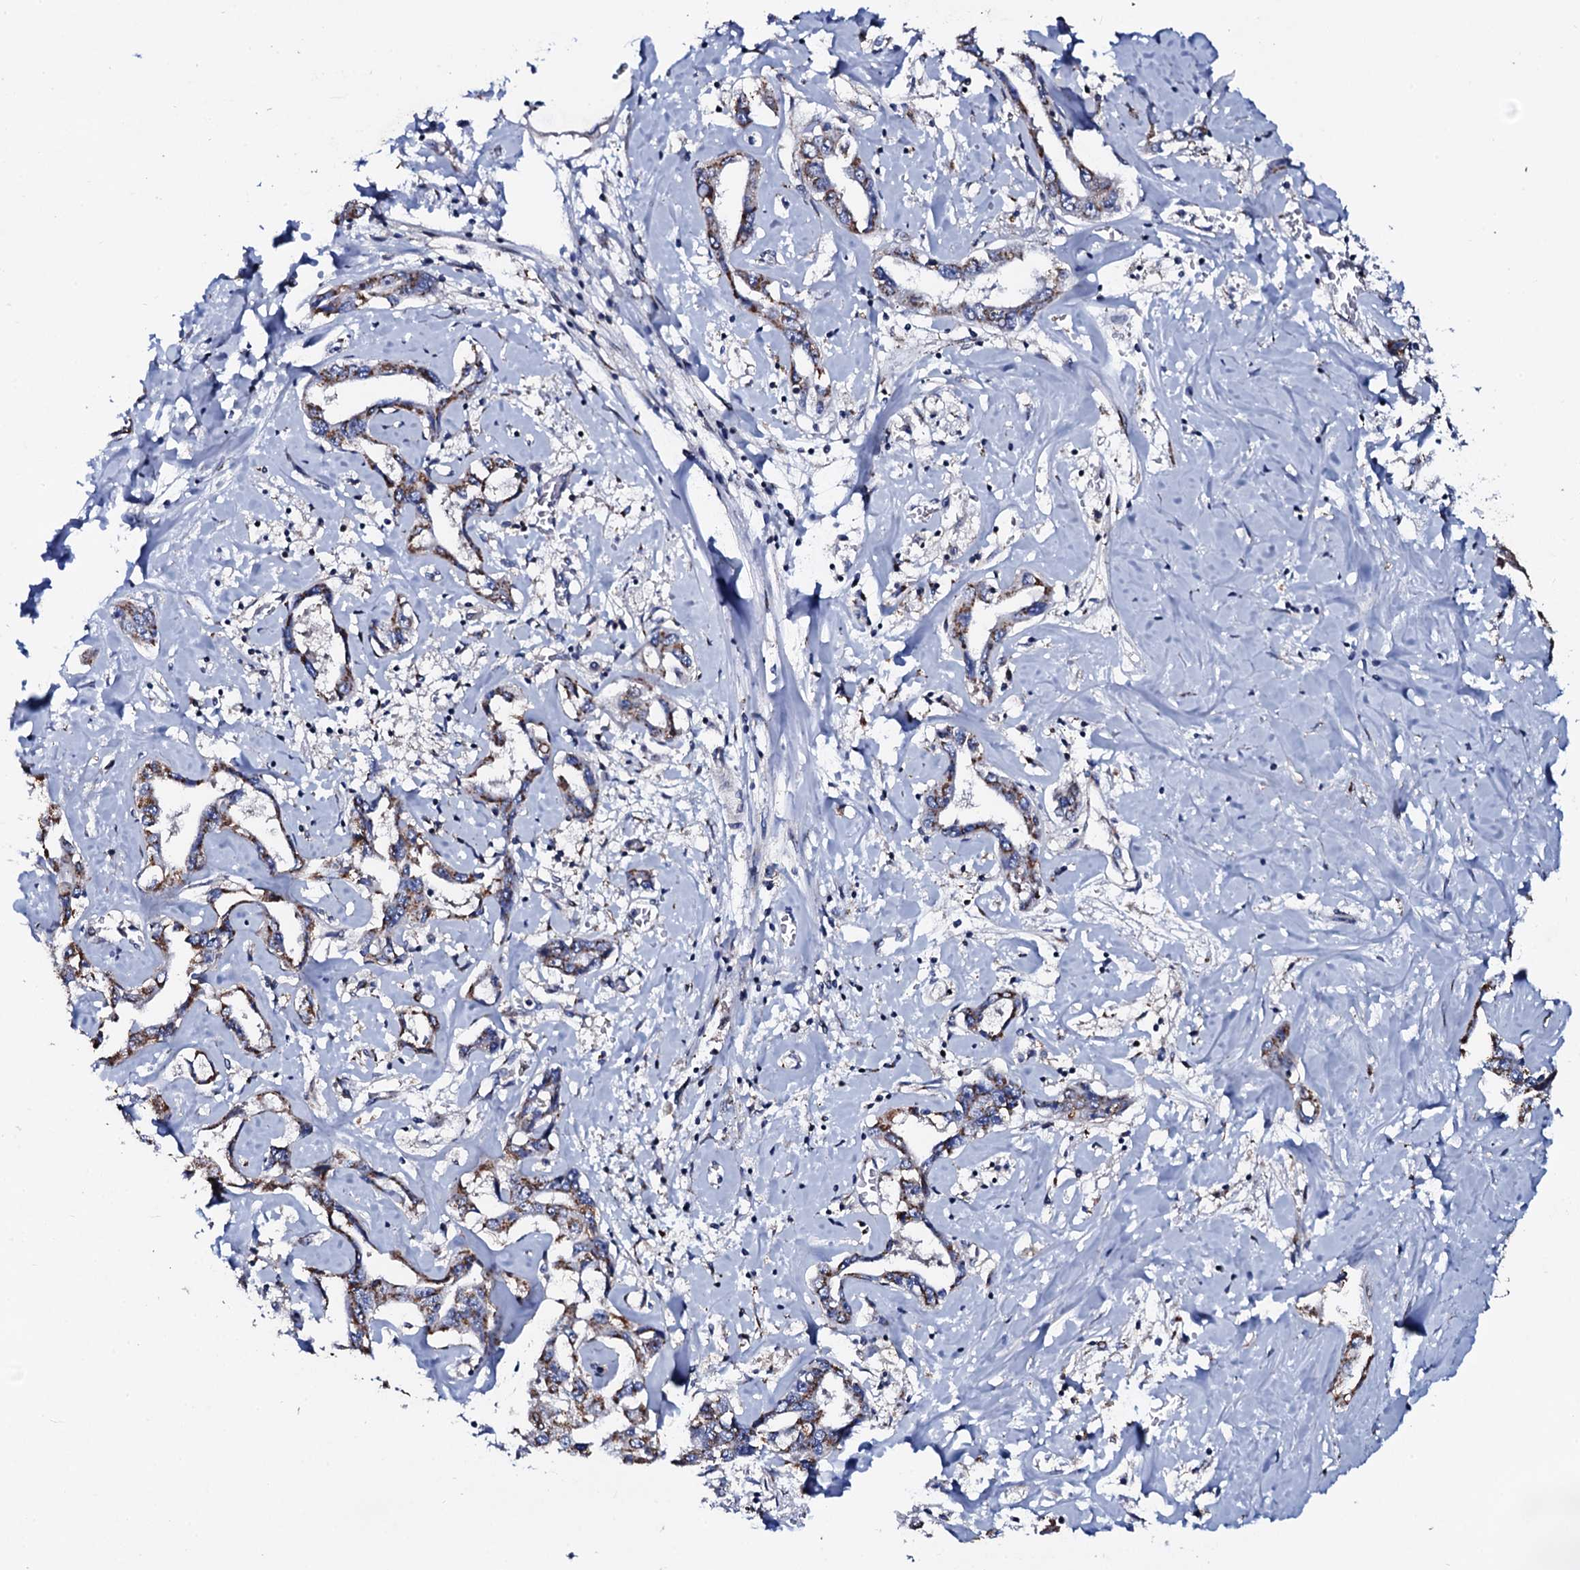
{"staining": {"intensity": "moderate", "quantity": "25%-75%", "location": "cytoplasmic/membranous"}, "tissue": "liver cancer", "cell_type": "Tumor cells", "image_type": "cancer", "snomed": [{"axis": "morphology", "description": "Cholangiocarcinoma"}, {"axis": "topography", "description": "Liver"}], "caption": "Immunohistochemistry (IHC) of human liver cholangiocarcinoma demonstrates medium levels of moderate cytoplasmic/membranous expression in approximately 25%-75% of tumor cells.", "gene": "PLET1", "patient": {"sex": "male", "age": 59}}